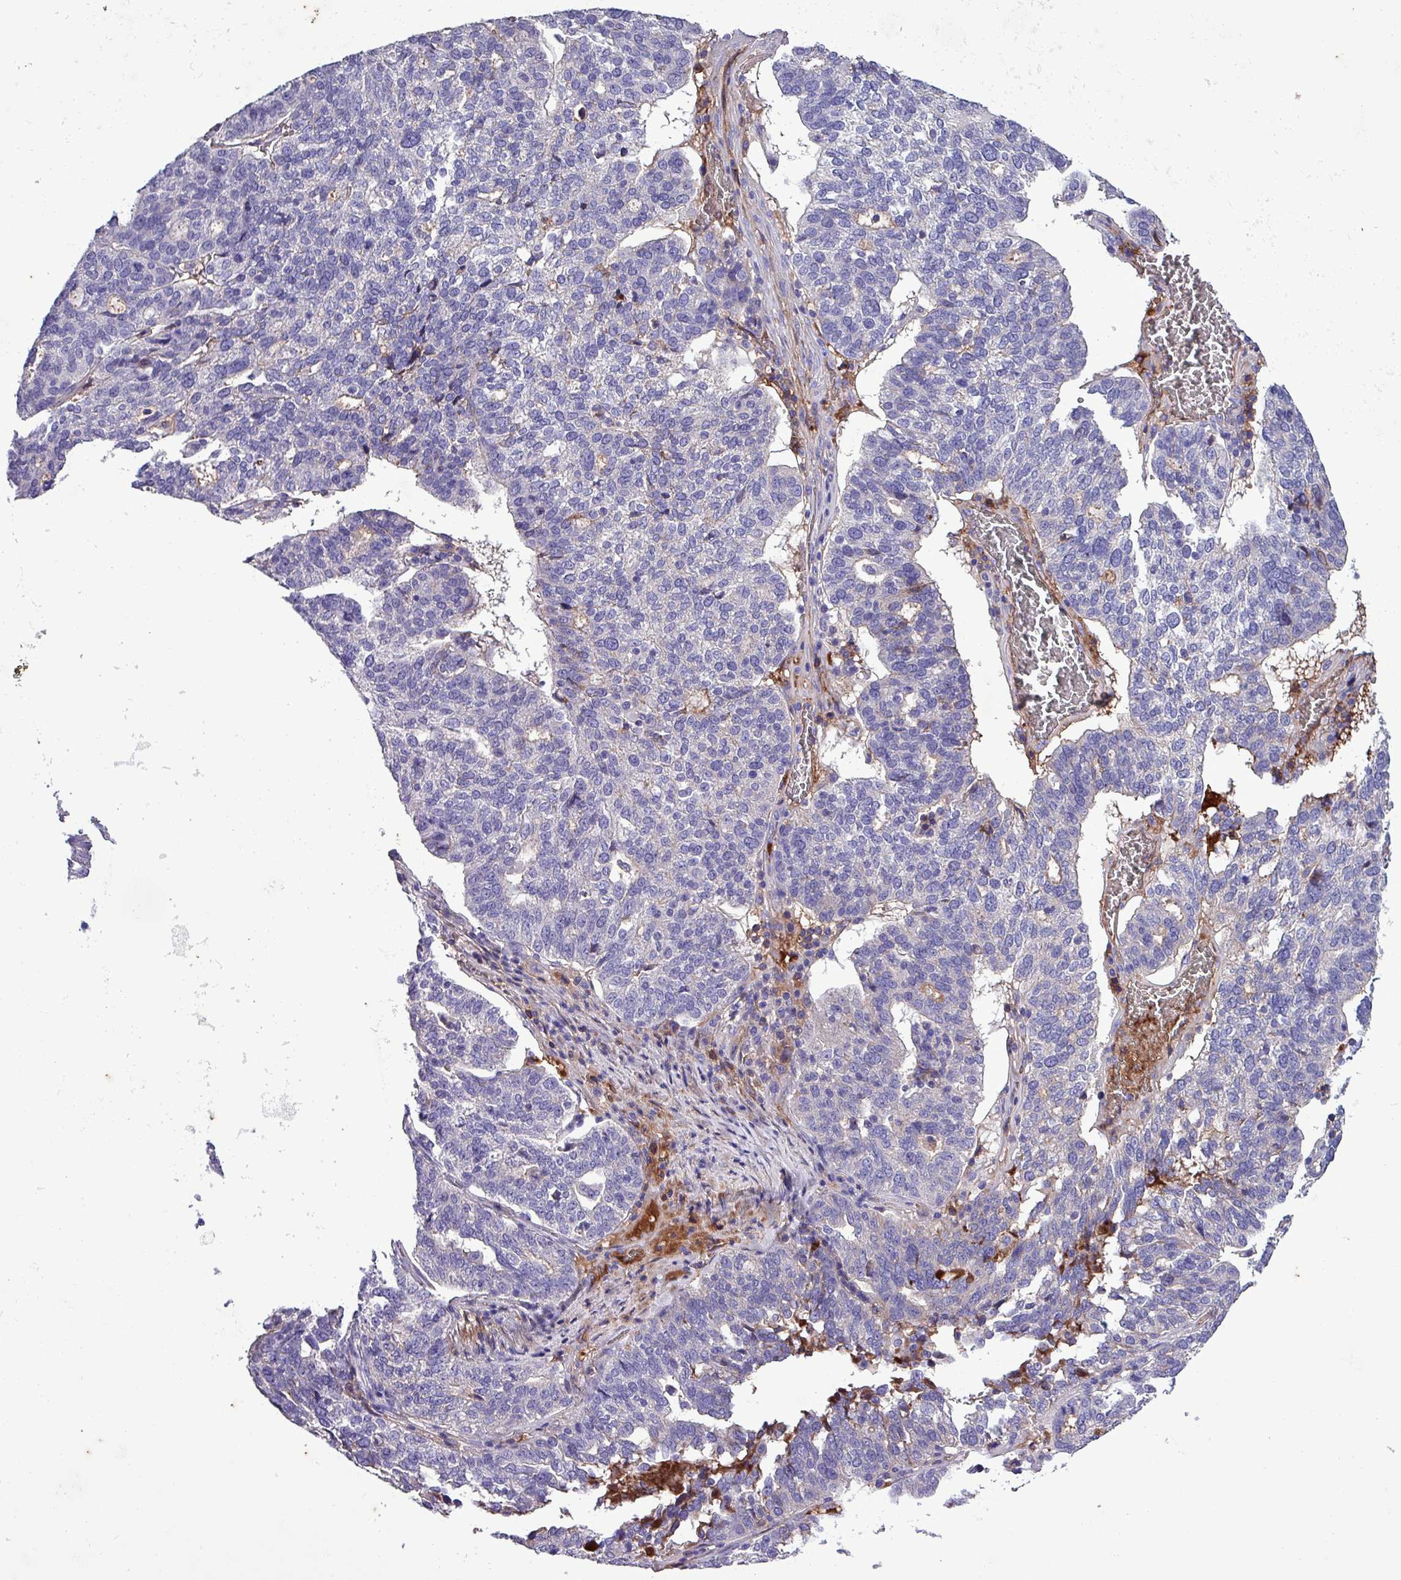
{"staining": {"intensity": "negative", "quantity": "none", "location": "none"}, "tissue": "ovarian cancer", "cell_type": "Tumor cells", "image_type": "cancer", "snomed": [{"axis": "morphology", "description": "Cystadenocarcinoma, serous, NOS"}, {"axis": "topography", "description": "Ovary"}], "caption": "Immunohistochemistry photomicrograph of serous cystadenocarcinoma (ovarian) stained for a protein (brown), which displays no positivity in tumor cells. Nuclei are stained in blue.", "gene": "HP", "patient": {"sex": "female", "age": 59}}